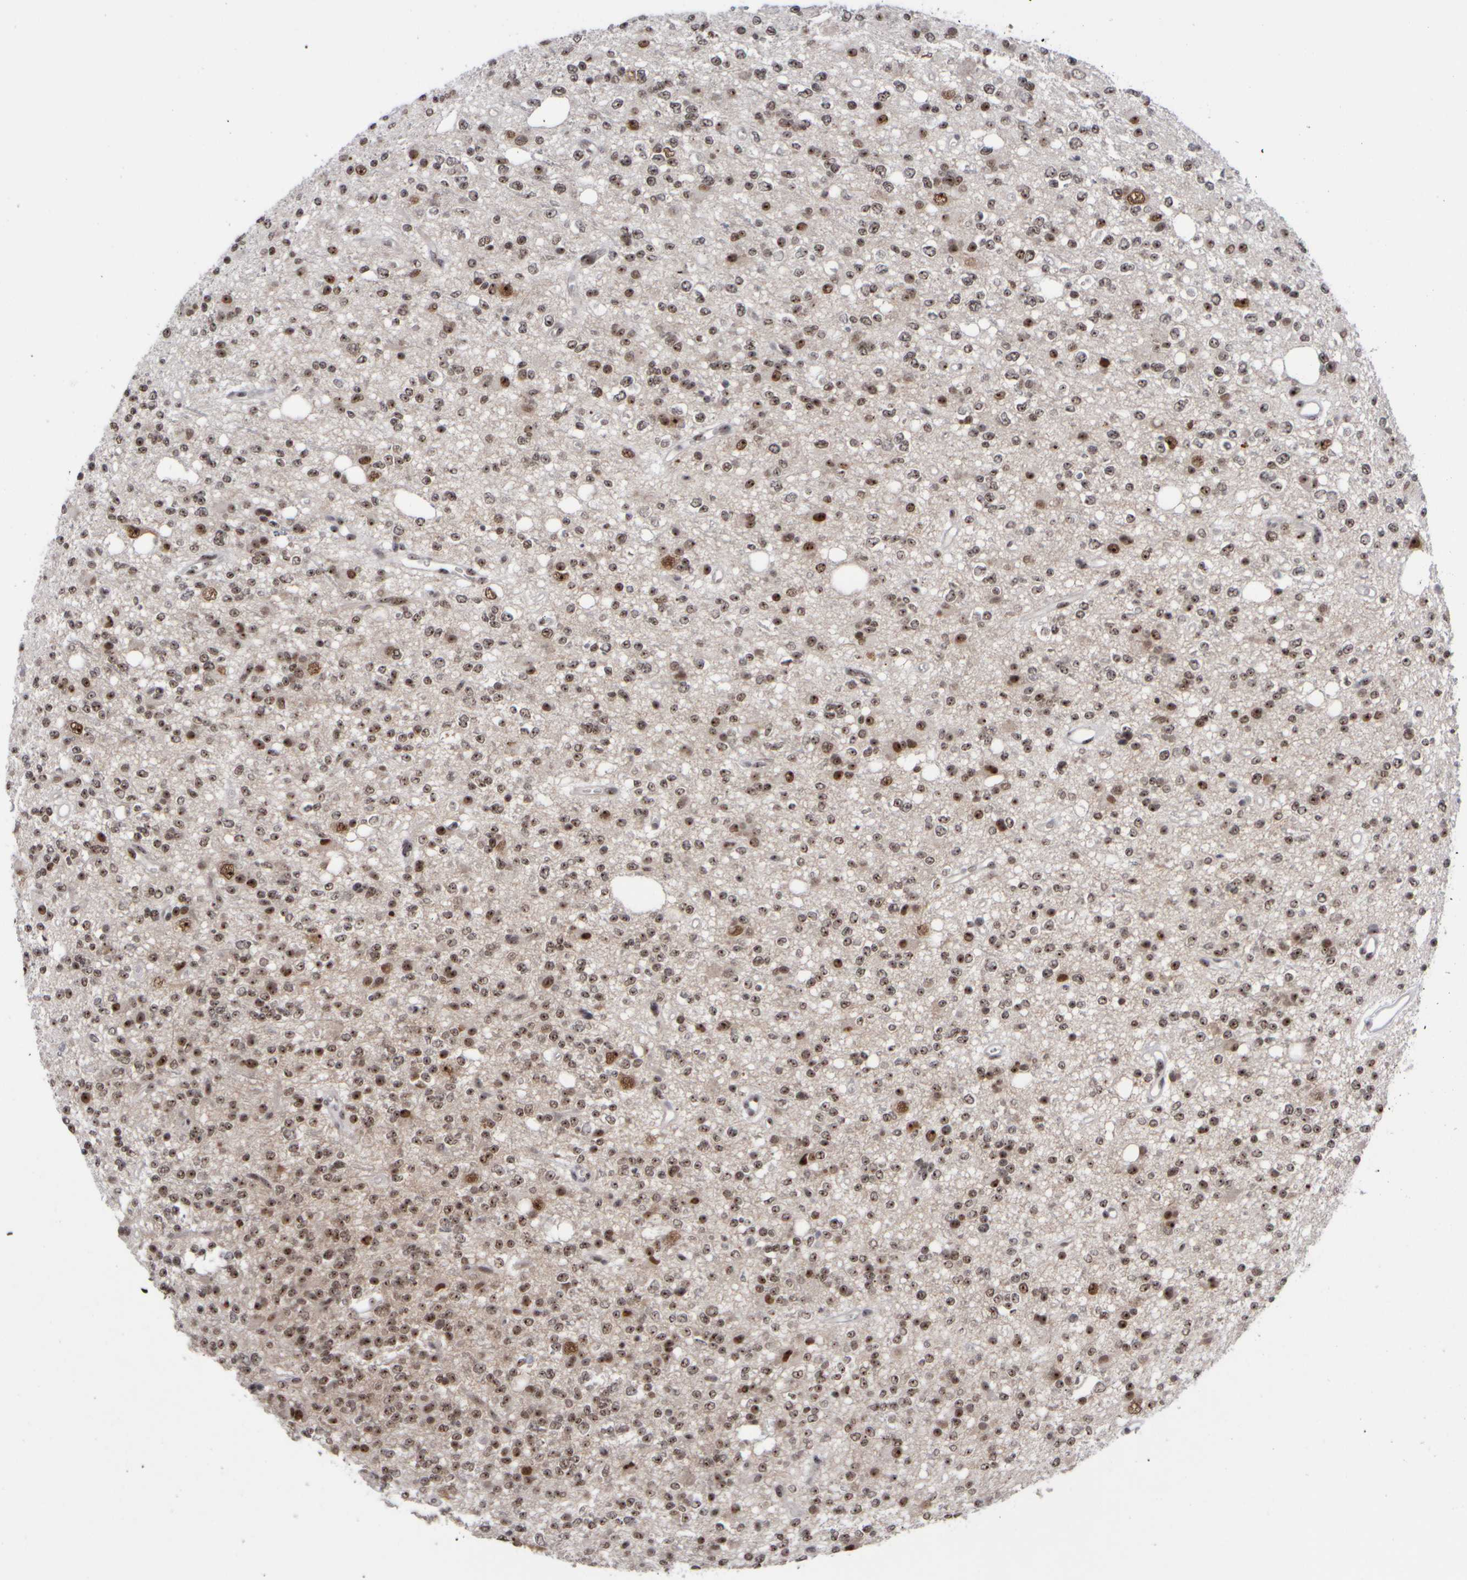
{"staining": {"intensity": "moderate", "quantity": ">75%", "location": "nuclear"}, "tissue": "glioma", "cell_type": "Tumor cells", "image_type": "cancer", "snomed": [{"axis": "morphology", "description": "Glioma, malignant, High grade"}, {"axis": "topography", "description": "Brain"}], "caption": "A micrograph showing moderate nuclear expression in about >75% of tumor cells in malignant glioma (high-grade), as visualized by brown immunohistochemical staining.", "gene": "SURF6", "patient": {"sex": "female", "age": 62}}